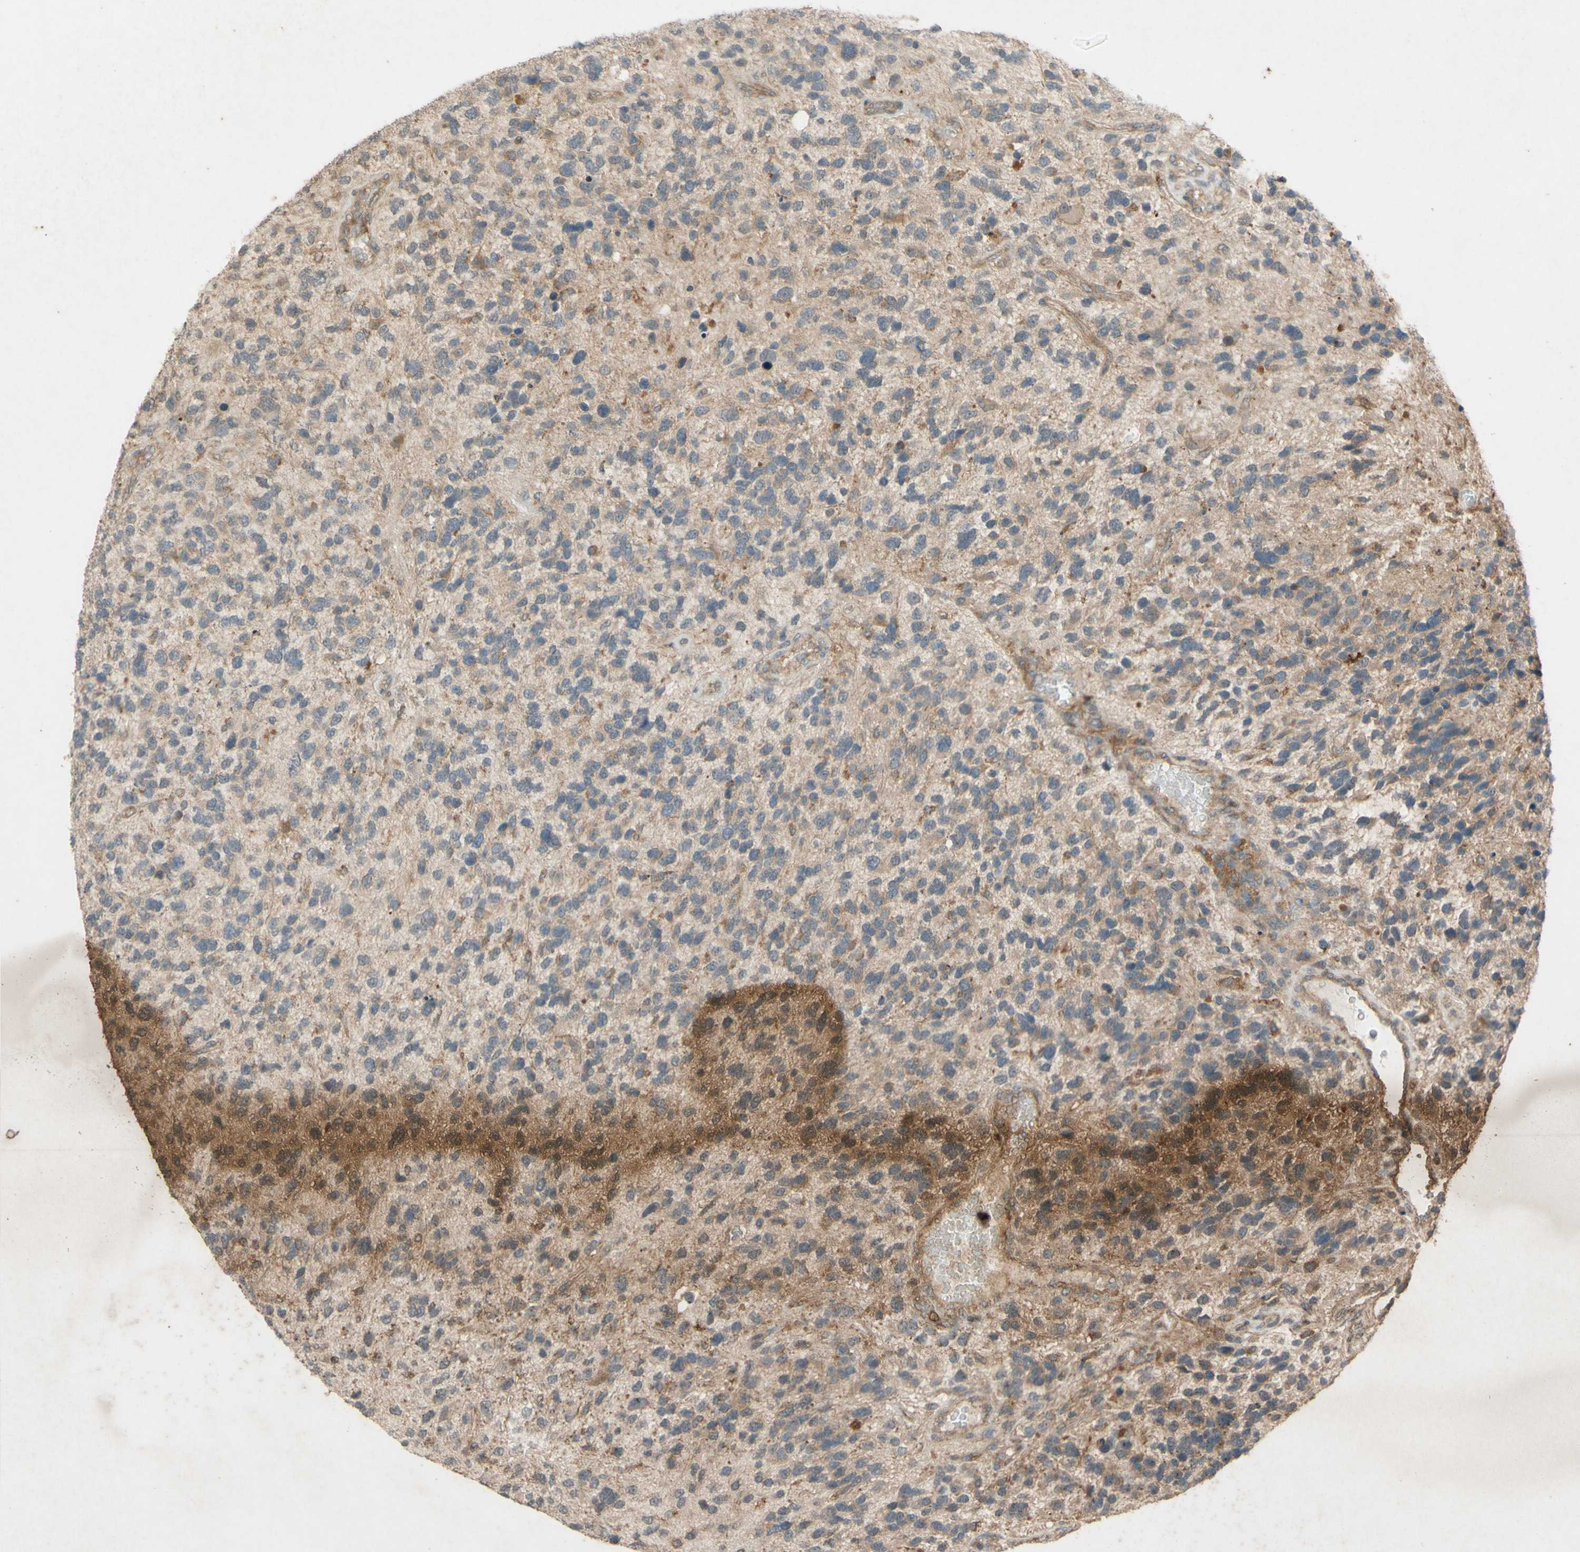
{"staining": {"intensity": "negative", "quantity": "none", "location": "none"}, "tissue": "glioma", "cell_type": "Tumor cells", "image_type": "cancer", "snomed": [{"axis": "morphology", "description": "Glioma, malignant, High grade"}, {"axis": "topography", "description": "Brain"}], "caption": "A histopathology image of human malignant high-grade glioma is negative for staining in tumor cells.", "gene": "ATP6V1F", "patient": {"sex": "female", "age": 58}}